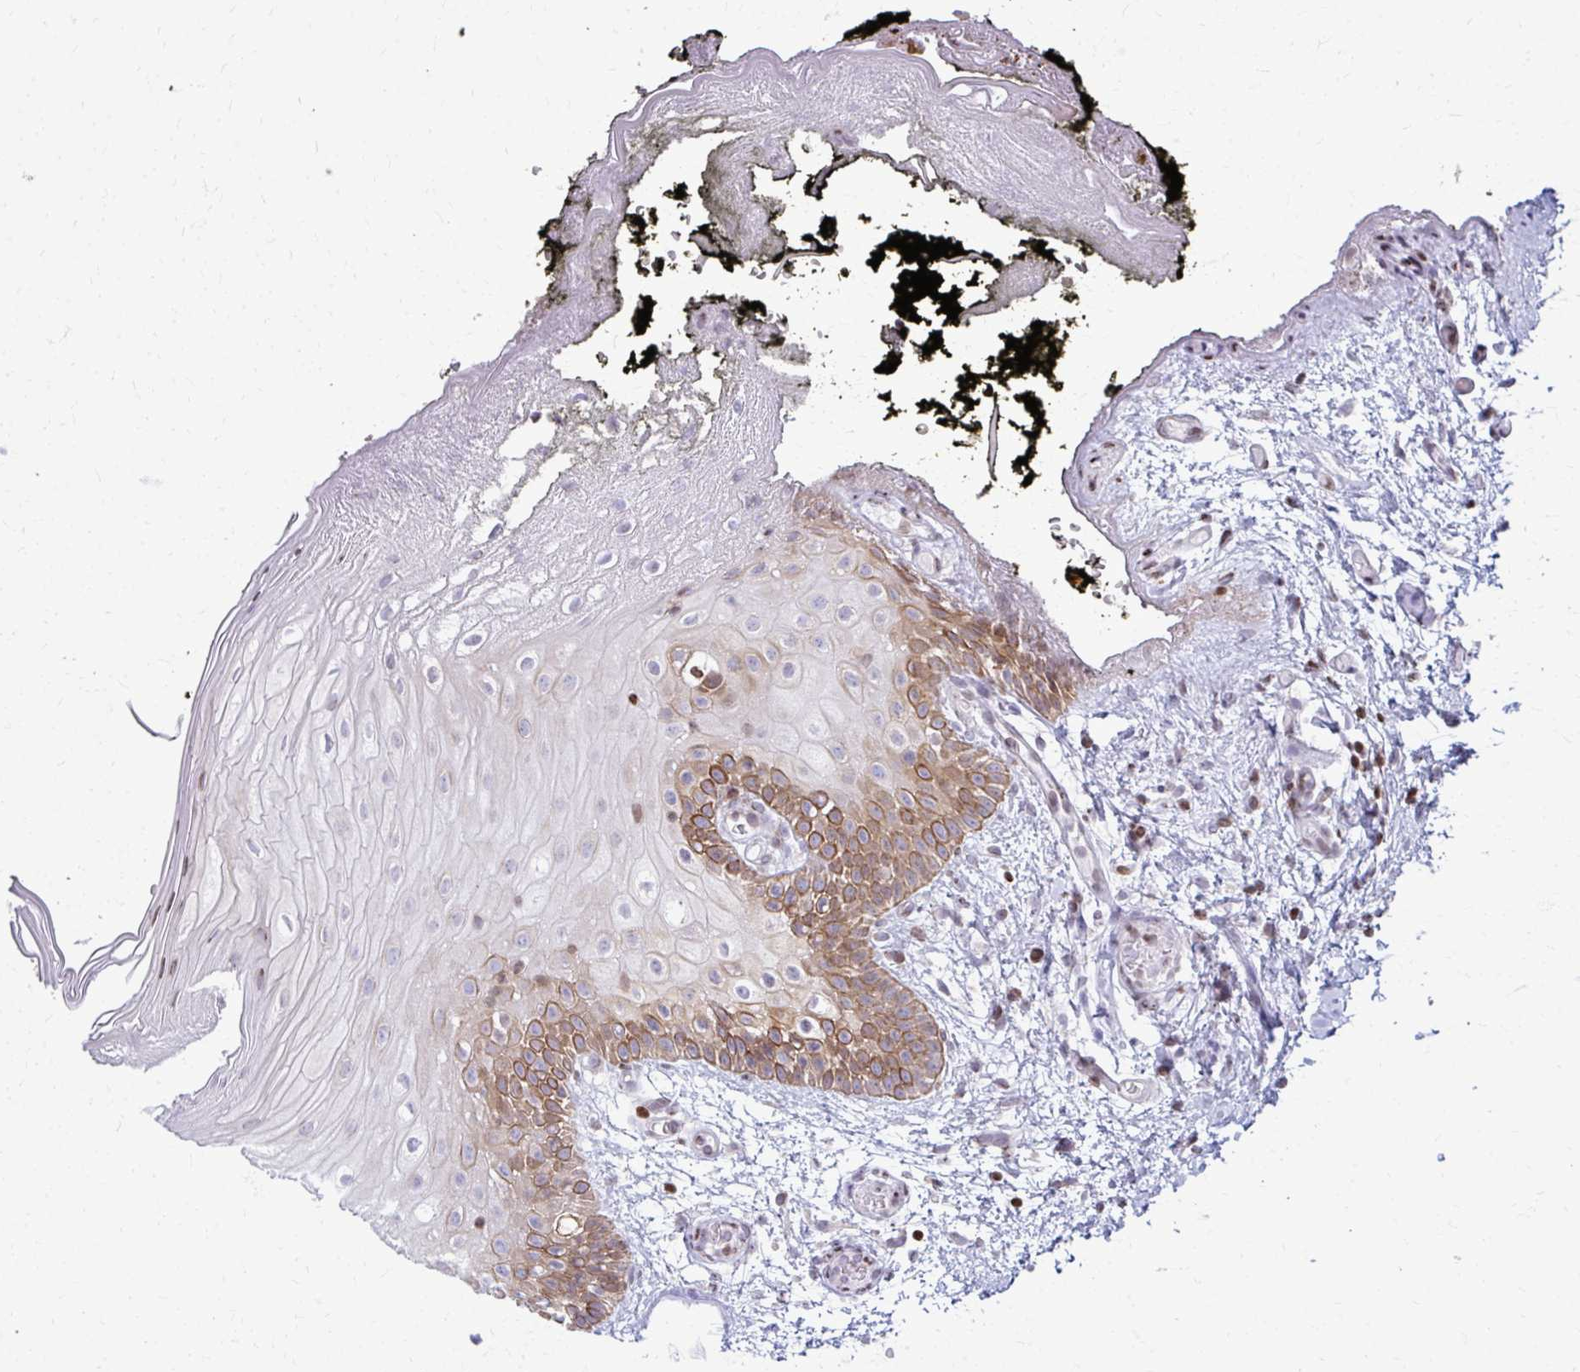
{"staining": {"intensity": "moderate", "quantity": "25%-75%", "location": "cytoplasmic/membranous,nuclear"}, "tissue": "oral mucosa", "cell_type": "Squamous epithelial cells", "image_type": "normal", "snomed": [{"axis": "morphology", "description": "Normal tissue, NOS"}, {"axis": "morphology", "description": "Squamous cell carcinoma, NOS"}, {"axis": "topography", "description": "Oral tissue"}, {"axis": "topography", "description": "Tounge, NOS"}, {"axis": "topography", "description": "Head-Neck"}], "caption": "This photomicrograph exhibits immunohistochemistry (IHC) staining of unremarkable oral mucosa, with medium moderate cytoplasmic/membranous,nuclear staining in about 25%-75% of squamous epithelial cells.", "gene": "AP5M1", "patient": {"sex": "male", "age": 76}}